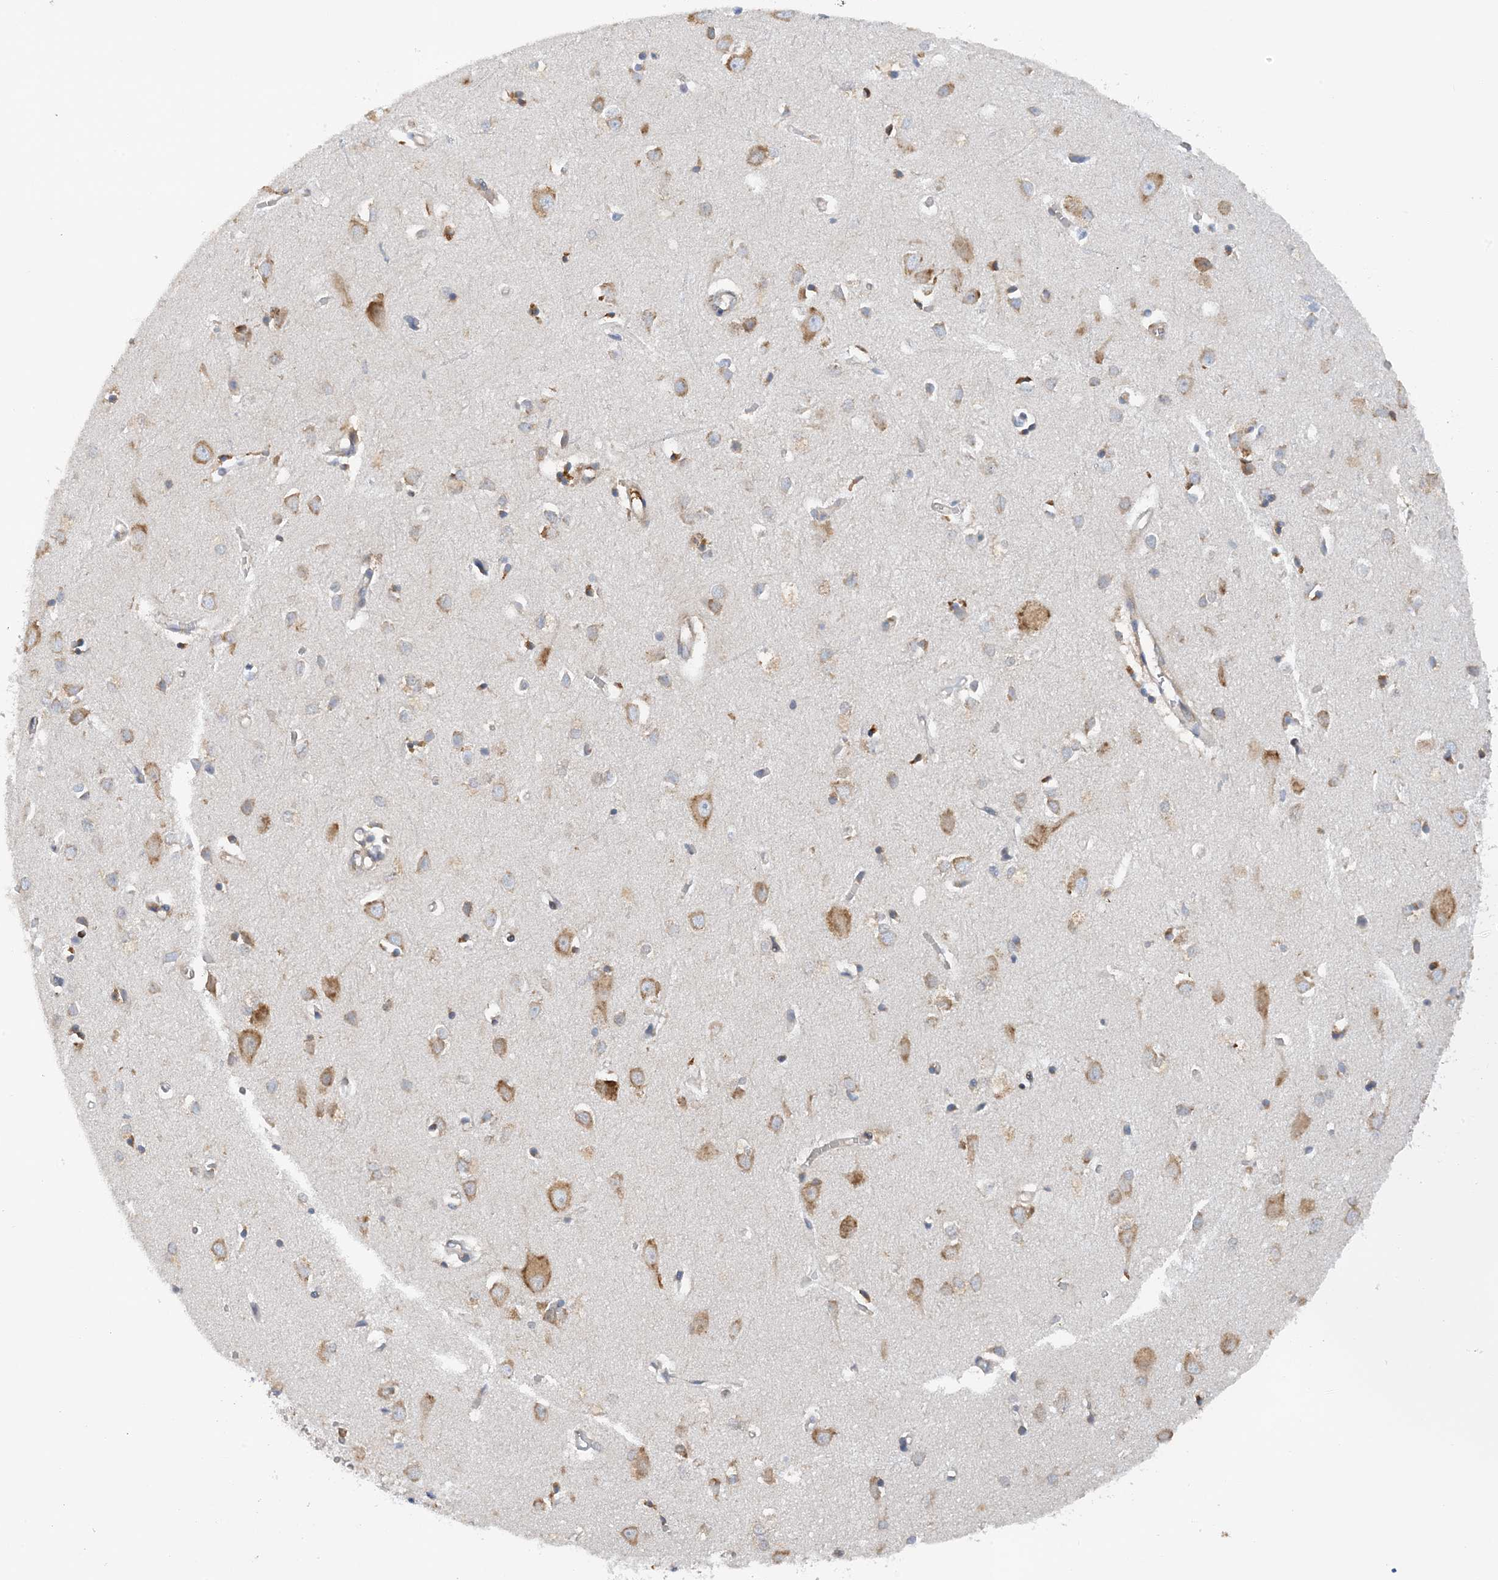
{"staining": {"intensity": "negative", "quantity": "none", "location": "none"}, "tissue": "cerebral cortex", "cell_type": "Endothelial cells", "image_type": "normal", "snomed": [{"axis": "morphology", "description": "Normal tissue, NOS"}, {"axis": "topography", "description": "Cerebral cortex"}], "caption": "Immunohistochemistry (IHC) histopathology image of benign cerebral cortex: human cerebral cortex stained with DAB (3,3'-diaminobenzidine) shows no significant protein staining in endothelial cells.", "gene": "SLC5A11", "patient": {"sex": "female", "age": 64}}